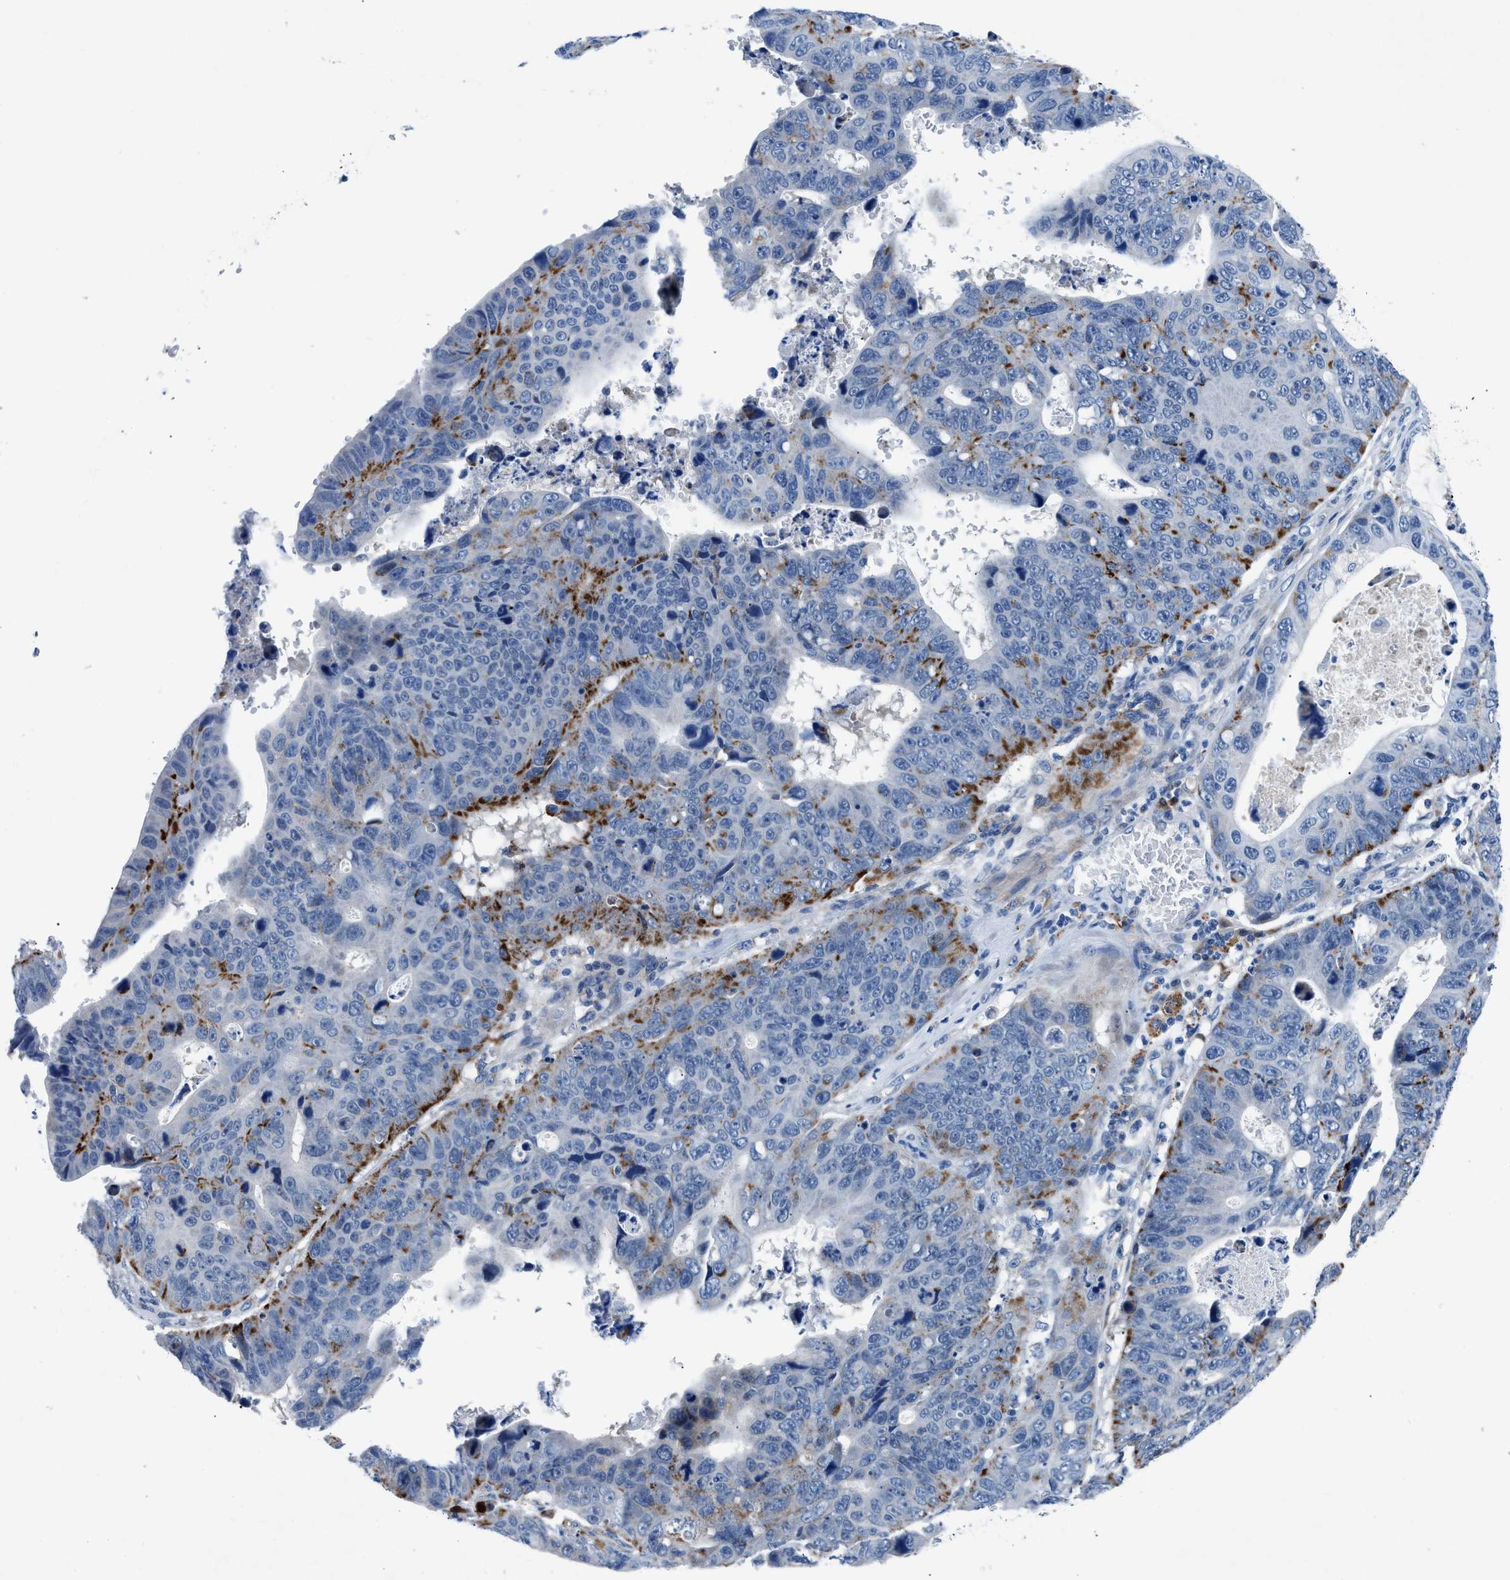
{"staining": {"intensity": "negative", "quantity": "none", "location": "none"}, "tissue": "stomach cancer", "cell_type": "Tumor cells", "image_type": "cancer", "snomed": [{"axis": "morphology", "description": "Adenocarcinoma, NOS"}, {"axis": "topography", "description": "Stomach"}], "caption": "There is no significant positivity in tumor cells of stomach adenocarcinoma.", "gene": "UAP1", "patient": {"sex": "male", "age": 59}}